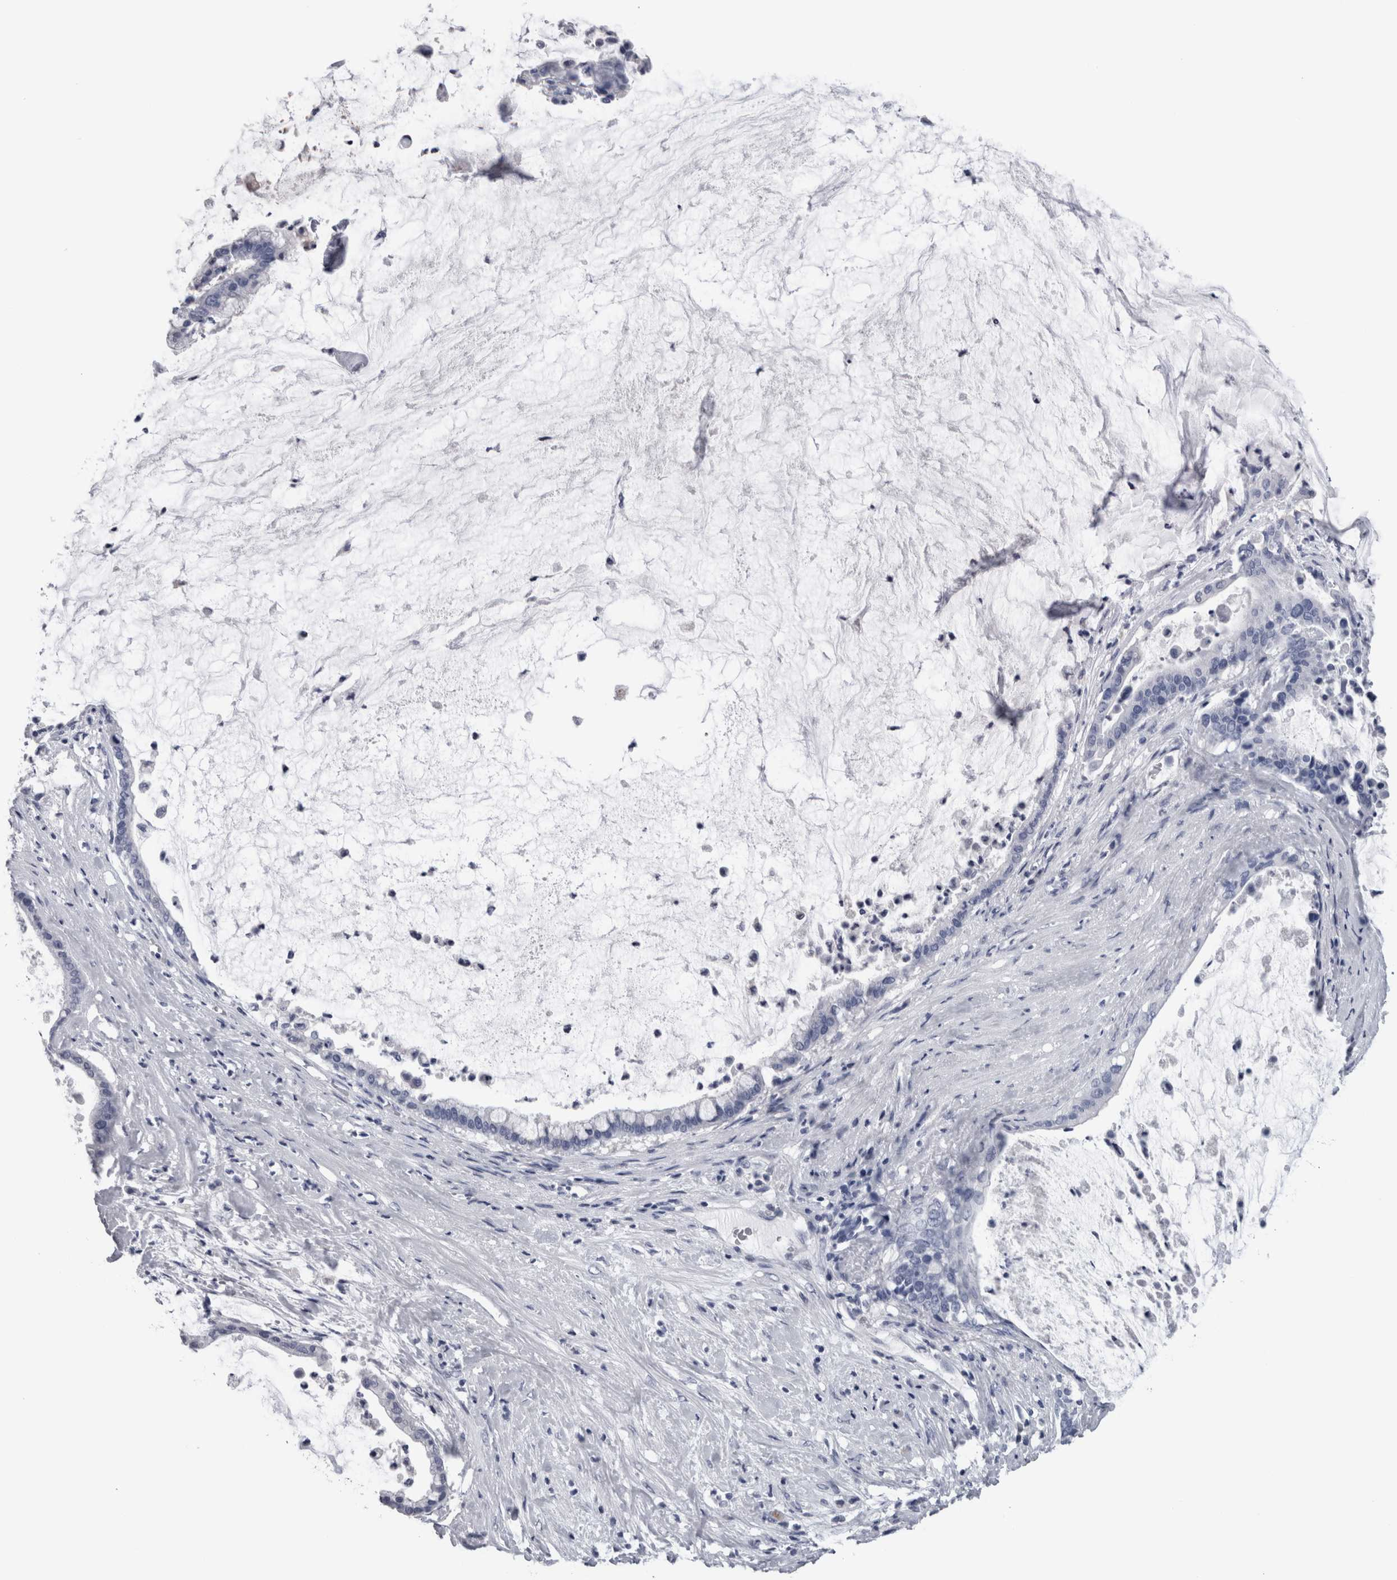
{"staining": {"intensity": "negative", "quantity": "none", "location": "none"}, "tissue": "pancreatic cancer", "cell_type": "Tumor cells", "image_type": "cancer", "snomed": [{"axis": "morphology", "description": "Adenocarcinoma, NOS"}, {"axis": "topography", "description": "Pancreas"}], "caption": "An immunohistochemistry (IHC) image of pancreatic adenocarcinoma is shown. There is no staining in tumor cells of pancreatic adenocarcinoma.", "gene": "CA8", "patient": {"sex": "male", "age": 41}}